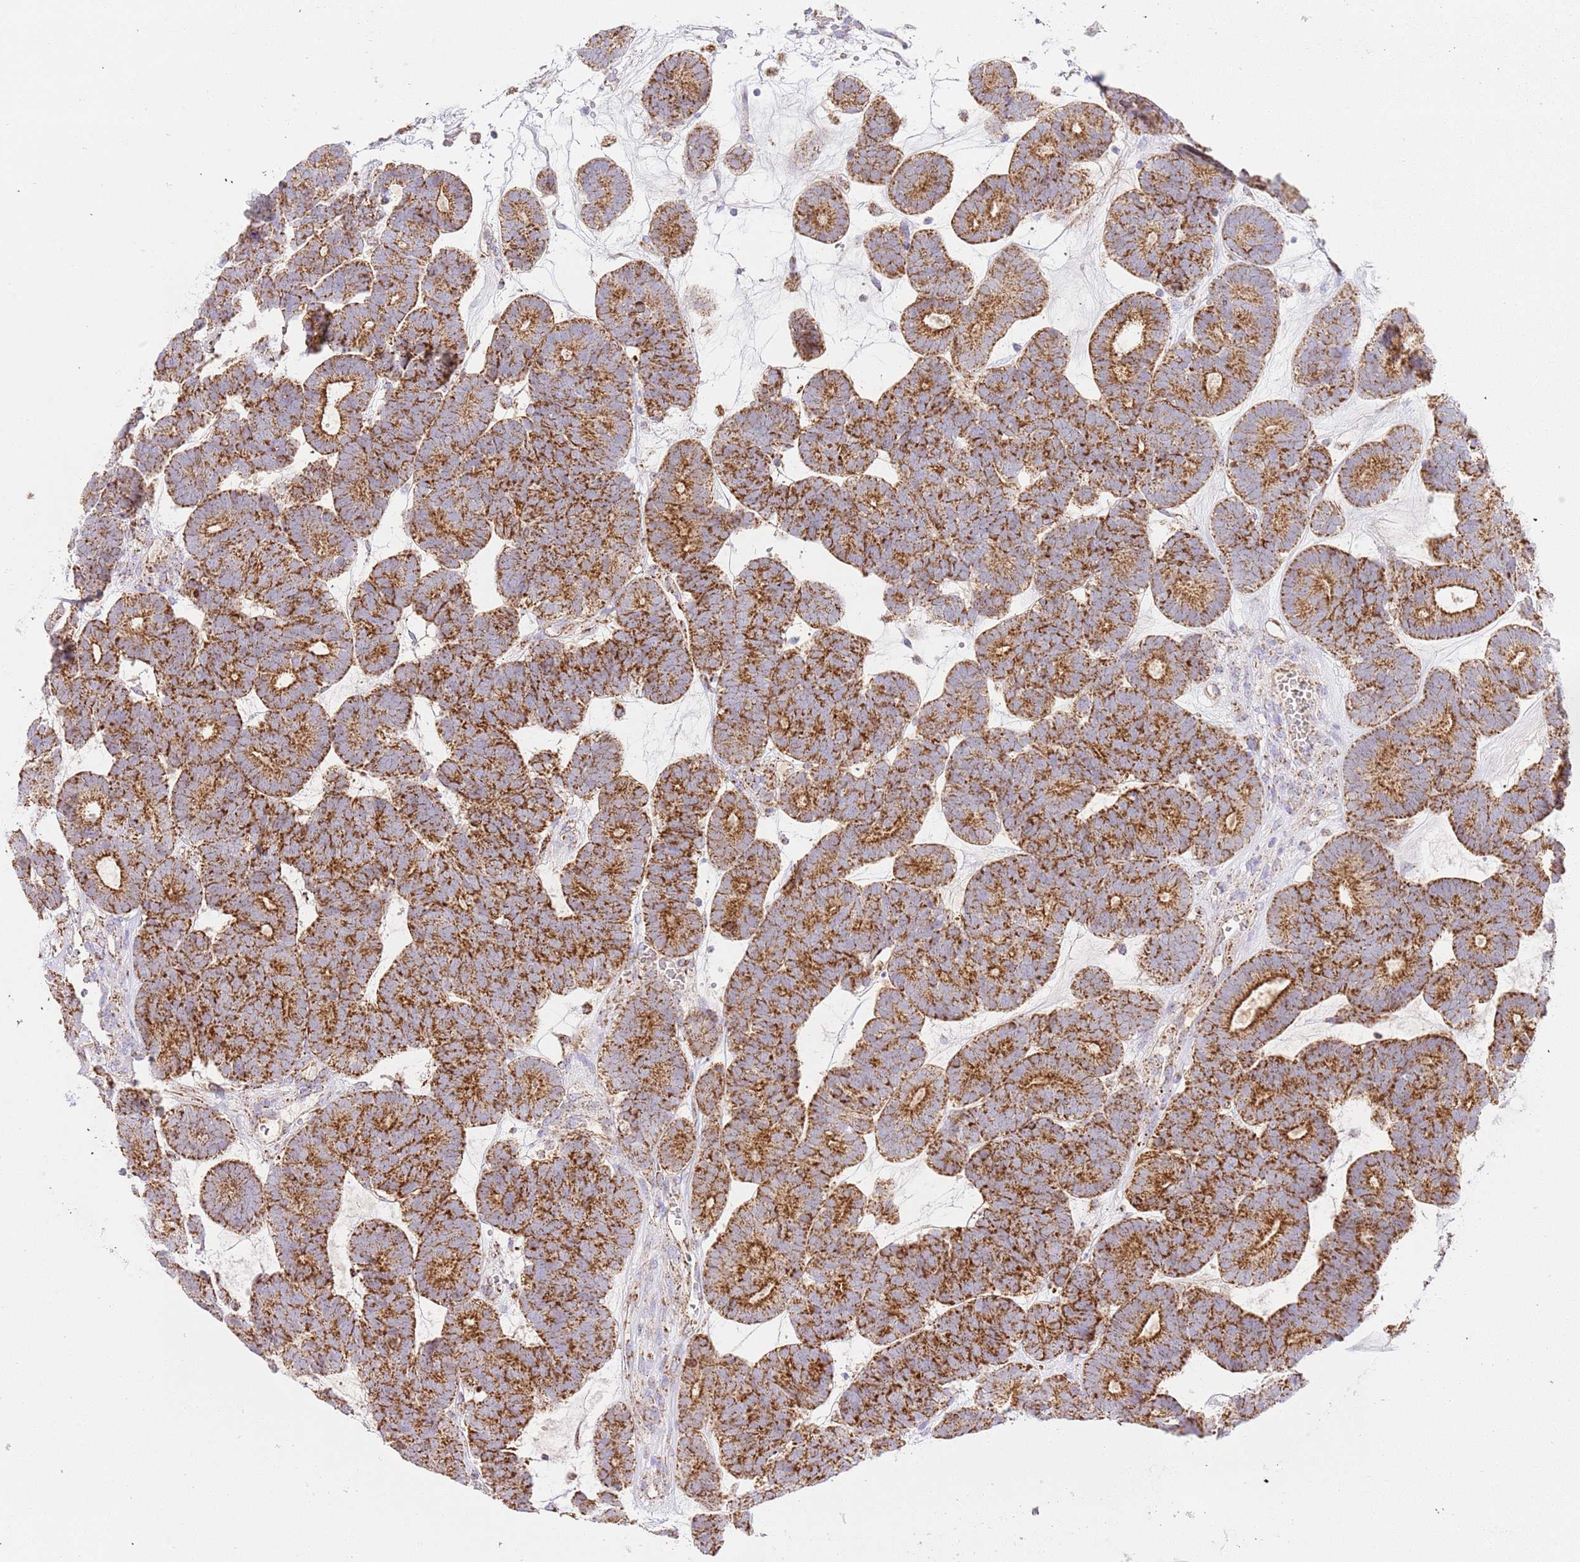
{"staining": {"intensity": "strong", "quantity": ">75%", "location": "cytoplasmic/membranous"}, "tissue": "head and neck cancer", "cell_type": "Tumor cells", "image_type": "cancer", "snomed": [{"axis": "morphology", "description": "Adenocarcinoma, NOS"}, {"axis": "topography", "description": "Head-Neck"}], "caption": "DAB immunohistochemical staining of adenocarcinoma (head and neck) displays strong cytoplasmic/membranous protein expression in approximately >75% of tumor cells. Nuclei are stained in blue.", "gene": "ZBTB39", "patient": {"sex": "female", "age": 81}}